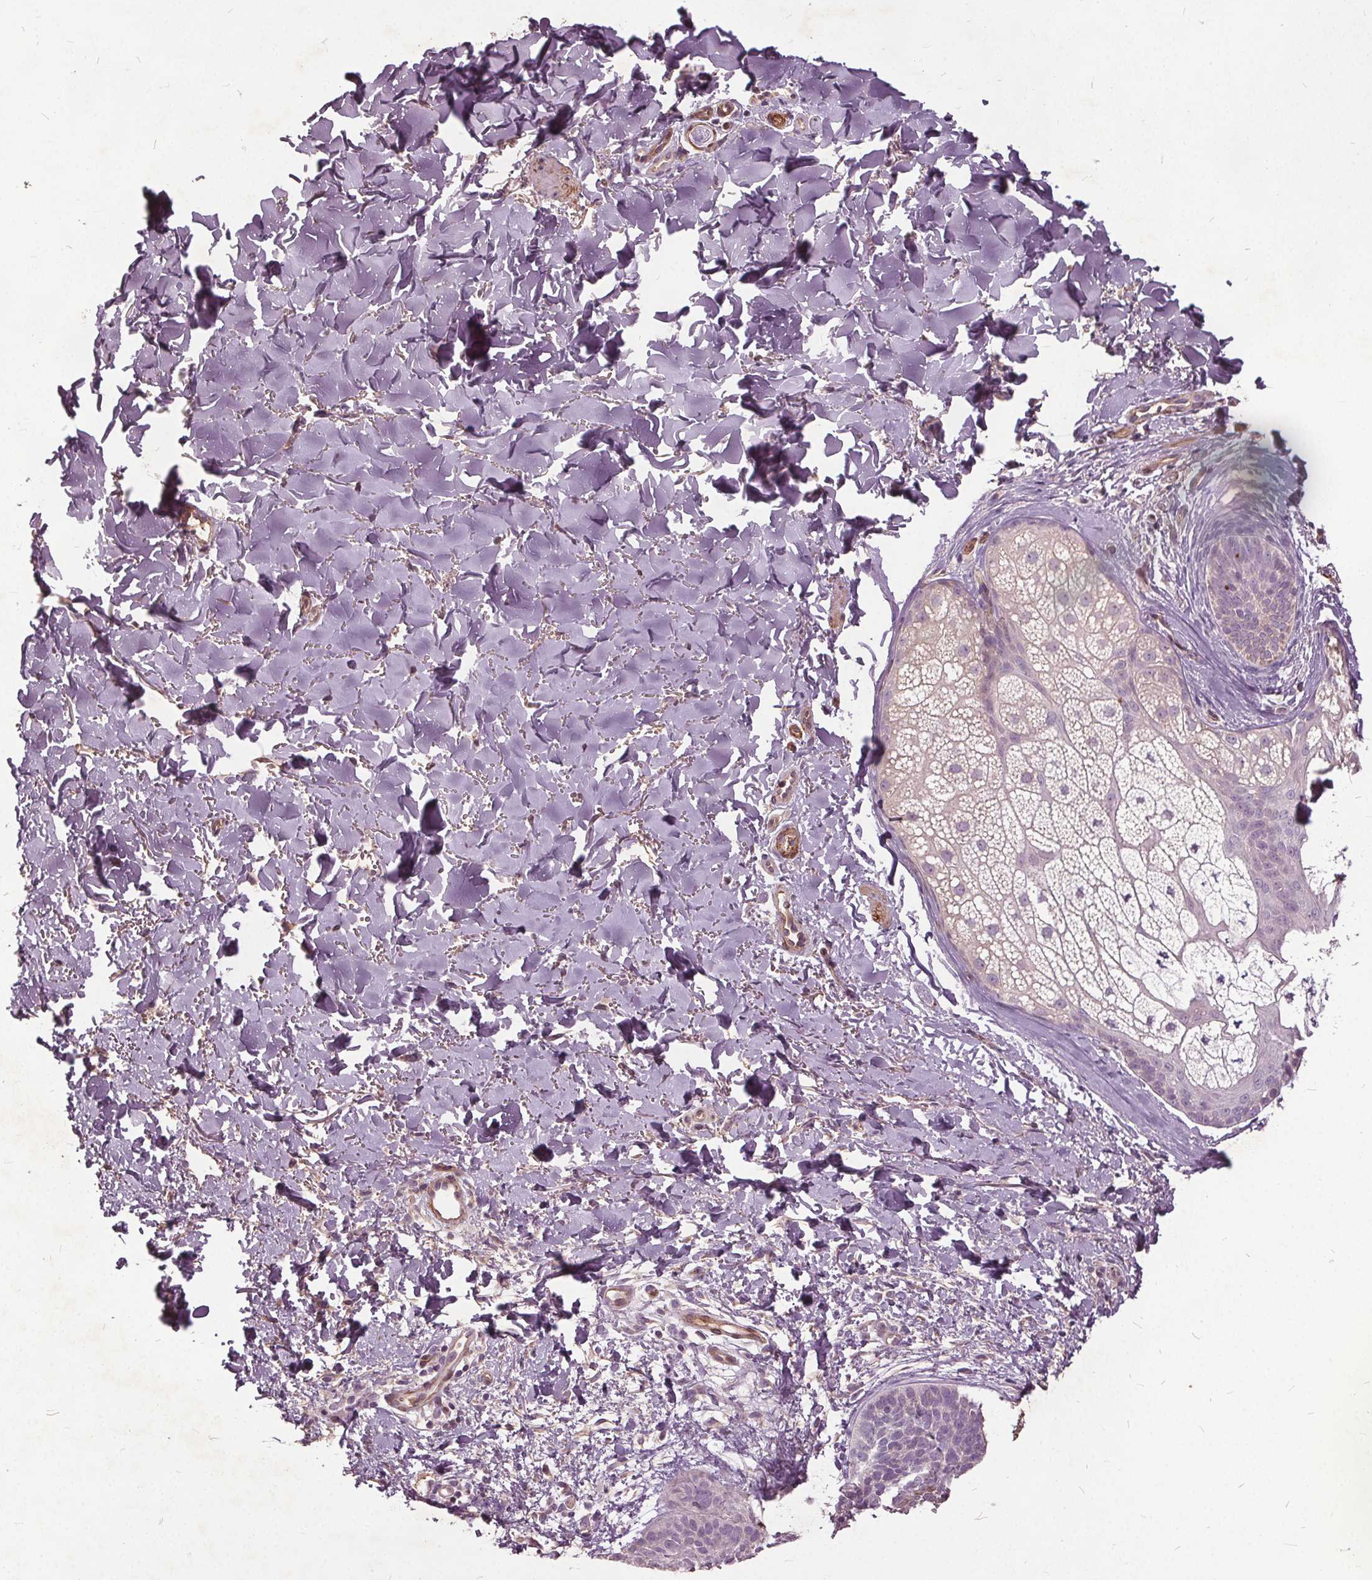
{"staining": {"intensity": "negative", "quantity": "none", "location": "none"}, "tissue": "skin cancer", "cell_type": "Tumor cells", "image_type": "cancer", "snomed": [{"axis": "morphology", "description": "Basal cell carcinoma"}, {"axis": "topography", "description": "Skin"}], "caption": "Immunohistochemistry image of human skin cancer stained for a protein (brown), which displays no staining in tumor cells.", "gene": "PDGFD", "patient": {"sex": "female", "age": 69}}